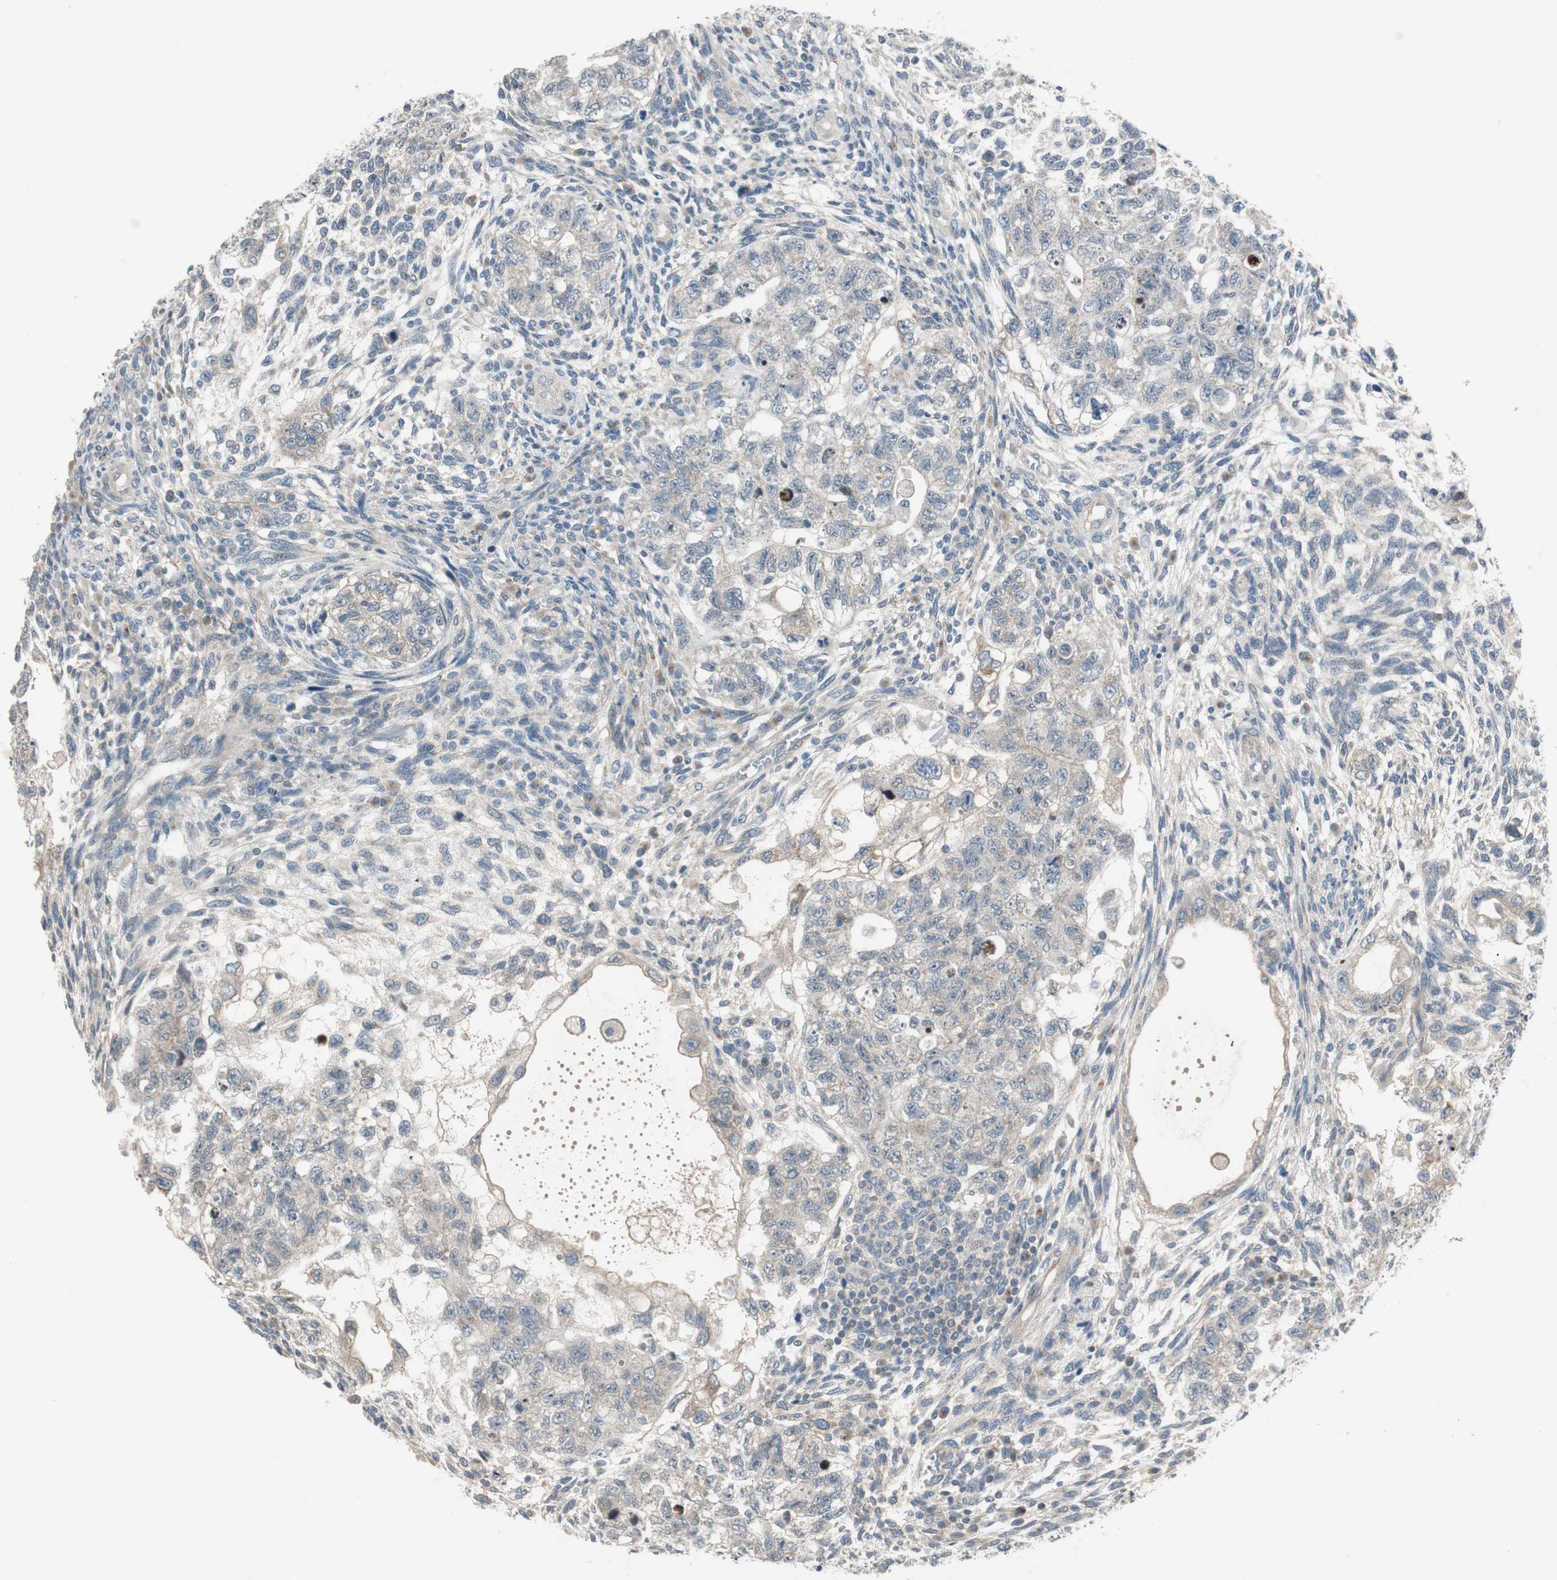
{"staining": {"intensity": "negative", "quantity": "none", "location": "none"}, "tissue": "testis cancer", "cell_type": "Tumor cells", "image_type": "cancer", "snomed": [{"axis": "morphology", "description": "Normal tissue, NOS"}, {"axis": "morphology", "description": "Carcinoma, Embryonal, NOS"}, {"axis": "topography", "description": "Testis"}], "caption": "Immunohistochemical staining of human testis cancer (embryonal carcinoma) demonstrates no significant staining in tumor cells.", "gene": "CGRRF1", "patient": {"sex": "male", "age": 36}}